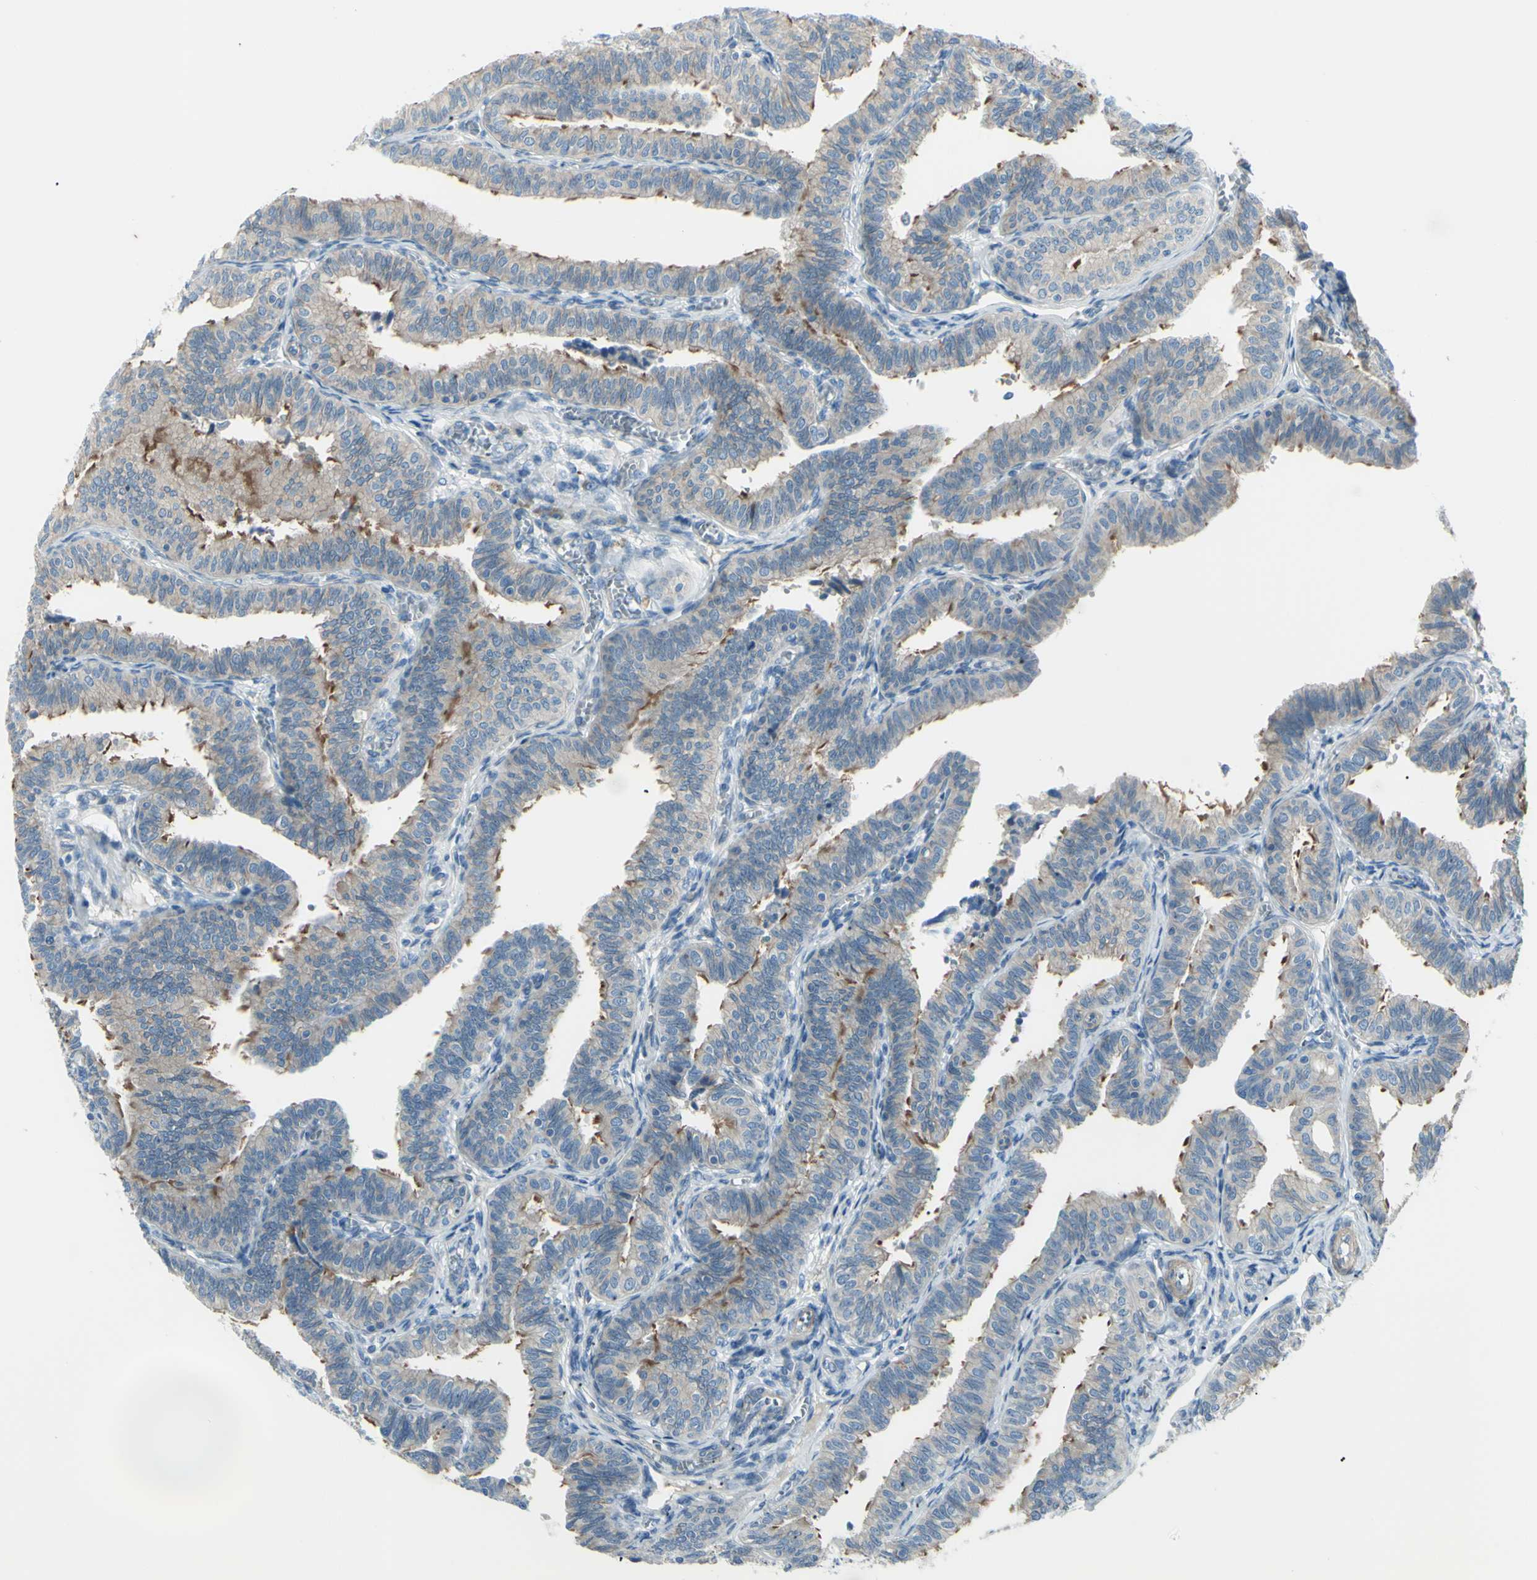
{"staining": {"intensity": "strong", "quantity": "25%-75%", "location": "cytoplasmic/membranous"}, "tissue": "fallopian tube", "cell_type": "Glandular cells", "image_type": "normal", "snomed": [{"axis": "morphology", "description": "Normal tissue, NOS"}, {"axis": "topography", "description": "Fallopian tube"}], "caption": "High-power microscopy captured an immunohistochemistry histopathology image of unremarkable fallopian tube, revealing strong cytoplasmic/membranous positivity in about 25%-75% of glandular cells.", "gene": "LRRK1", "patient": {"sex": "female", "age": 46}}